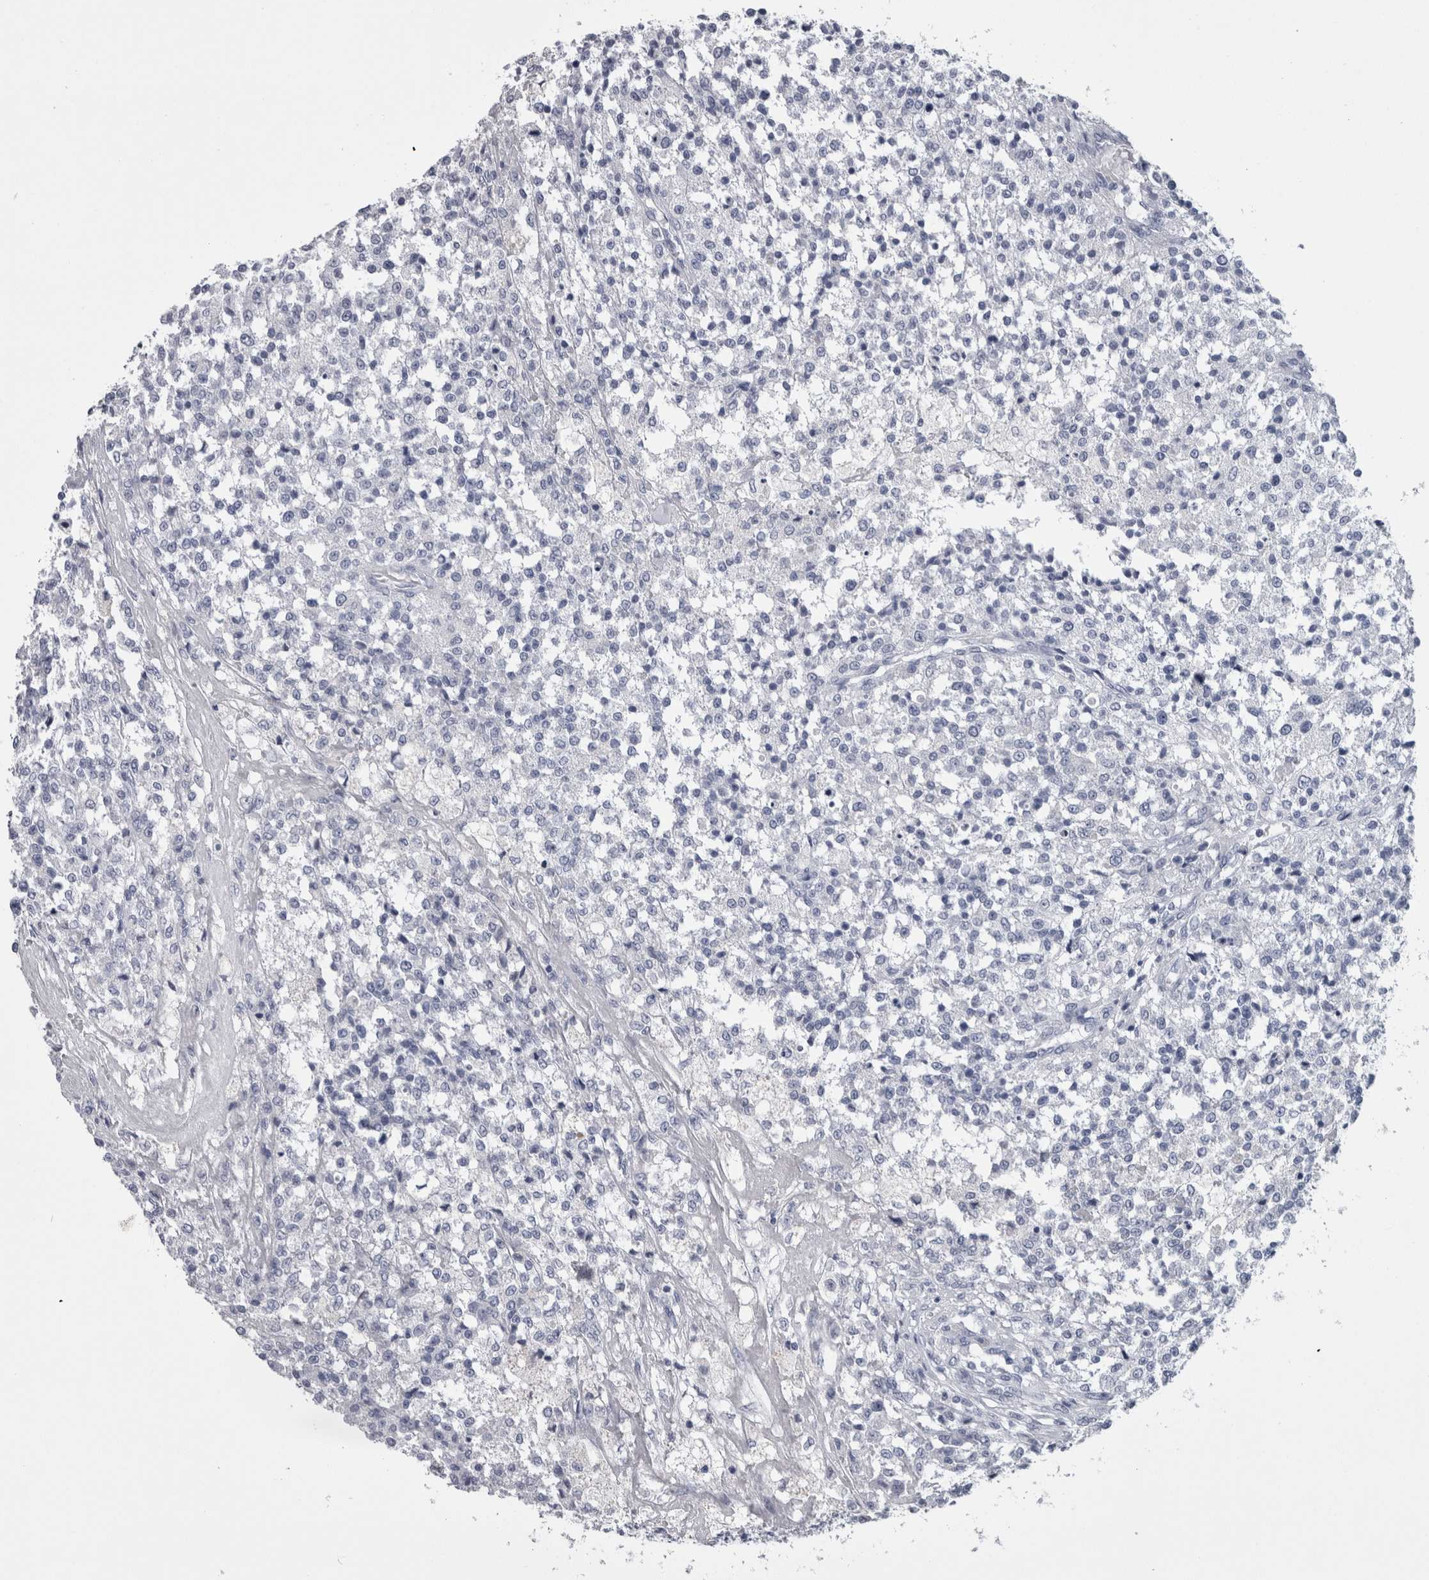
{"staining": {"intensity": "negative", "quantity": "none", "location": "none"}, "tissue": "testis cancer", "cell_type": "Tumor cells", "image_type": "cancer", "snomed": [{"axis": "morphology", "description": "Seminoma, NOS"}, {"axis": "topography", "description": "Testis"}], "caption": "Tumor cells are negative for brown protein staining in testis cancer.", "gene": "PAX5", "patient": {"sex": "male", "age": 59}}